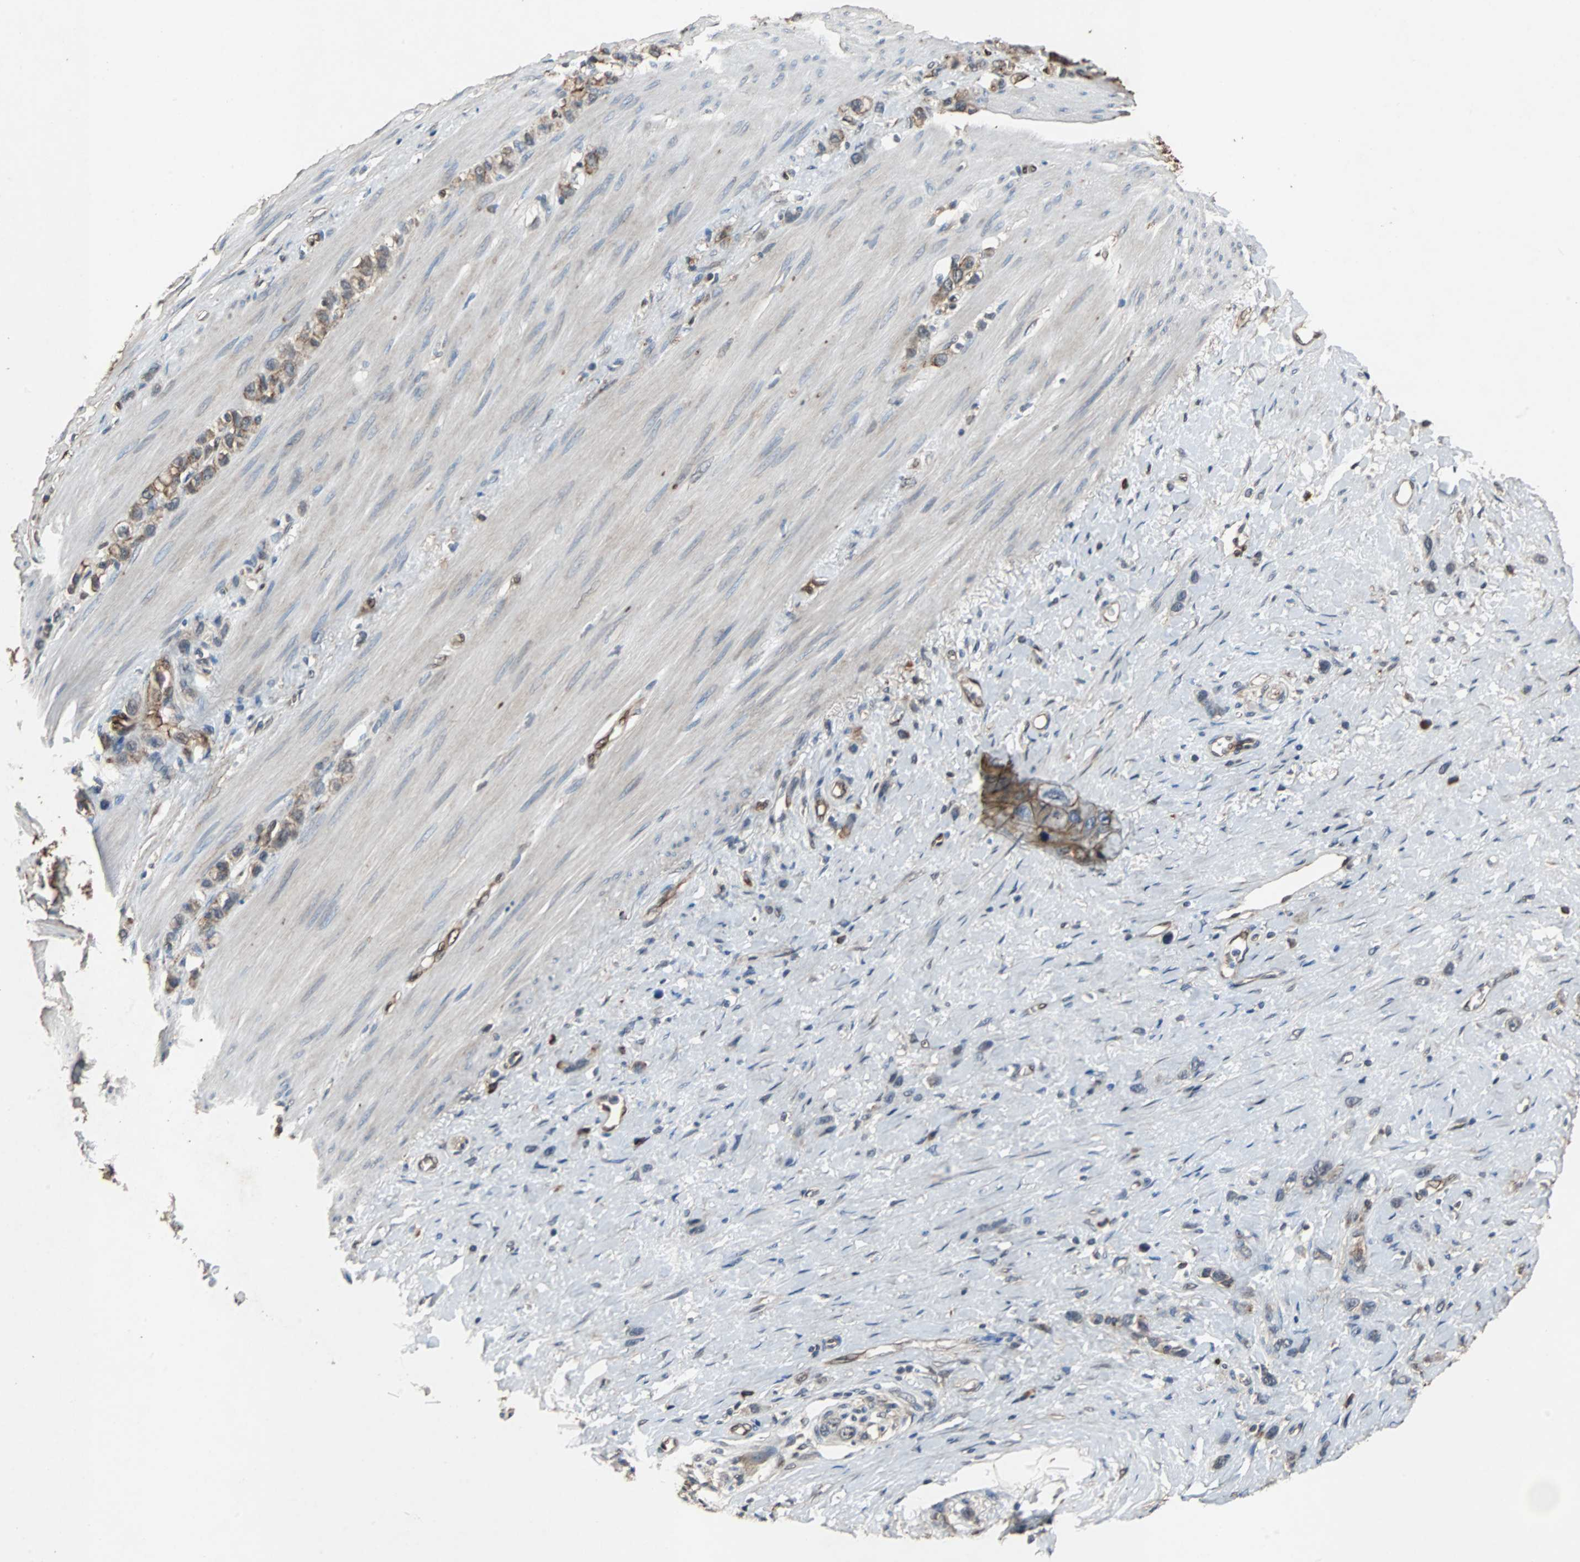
{"staining": {"intensity": "strong", "quantity": "25%-75%", "location": "cytoplasmic/membranous"}, "tissue": "stomach cancer", "cell_type": "Tumor cells", "image_type": "cancer", "snomed": [{"axis": "morphology", "description": "Normal tissue, NOS"}, {"axis": "morphology", "description": "Adenocarcinoma, NOS"}, {"axis": "morphology", "description": "Adenocarcinoma, High grade"}, {"axis": "topography", "description": "Stomach, upper"}, {"axis": "topography", "description": "Stomach"}], "caption": "Tumor cells reveal strong cytoplasmic/membranous positivity in about 25%-75% of cells in adenocarcinoma (stomach).", "gene": "NDRG1", "patient": {"sex": "female", "age": 65}}